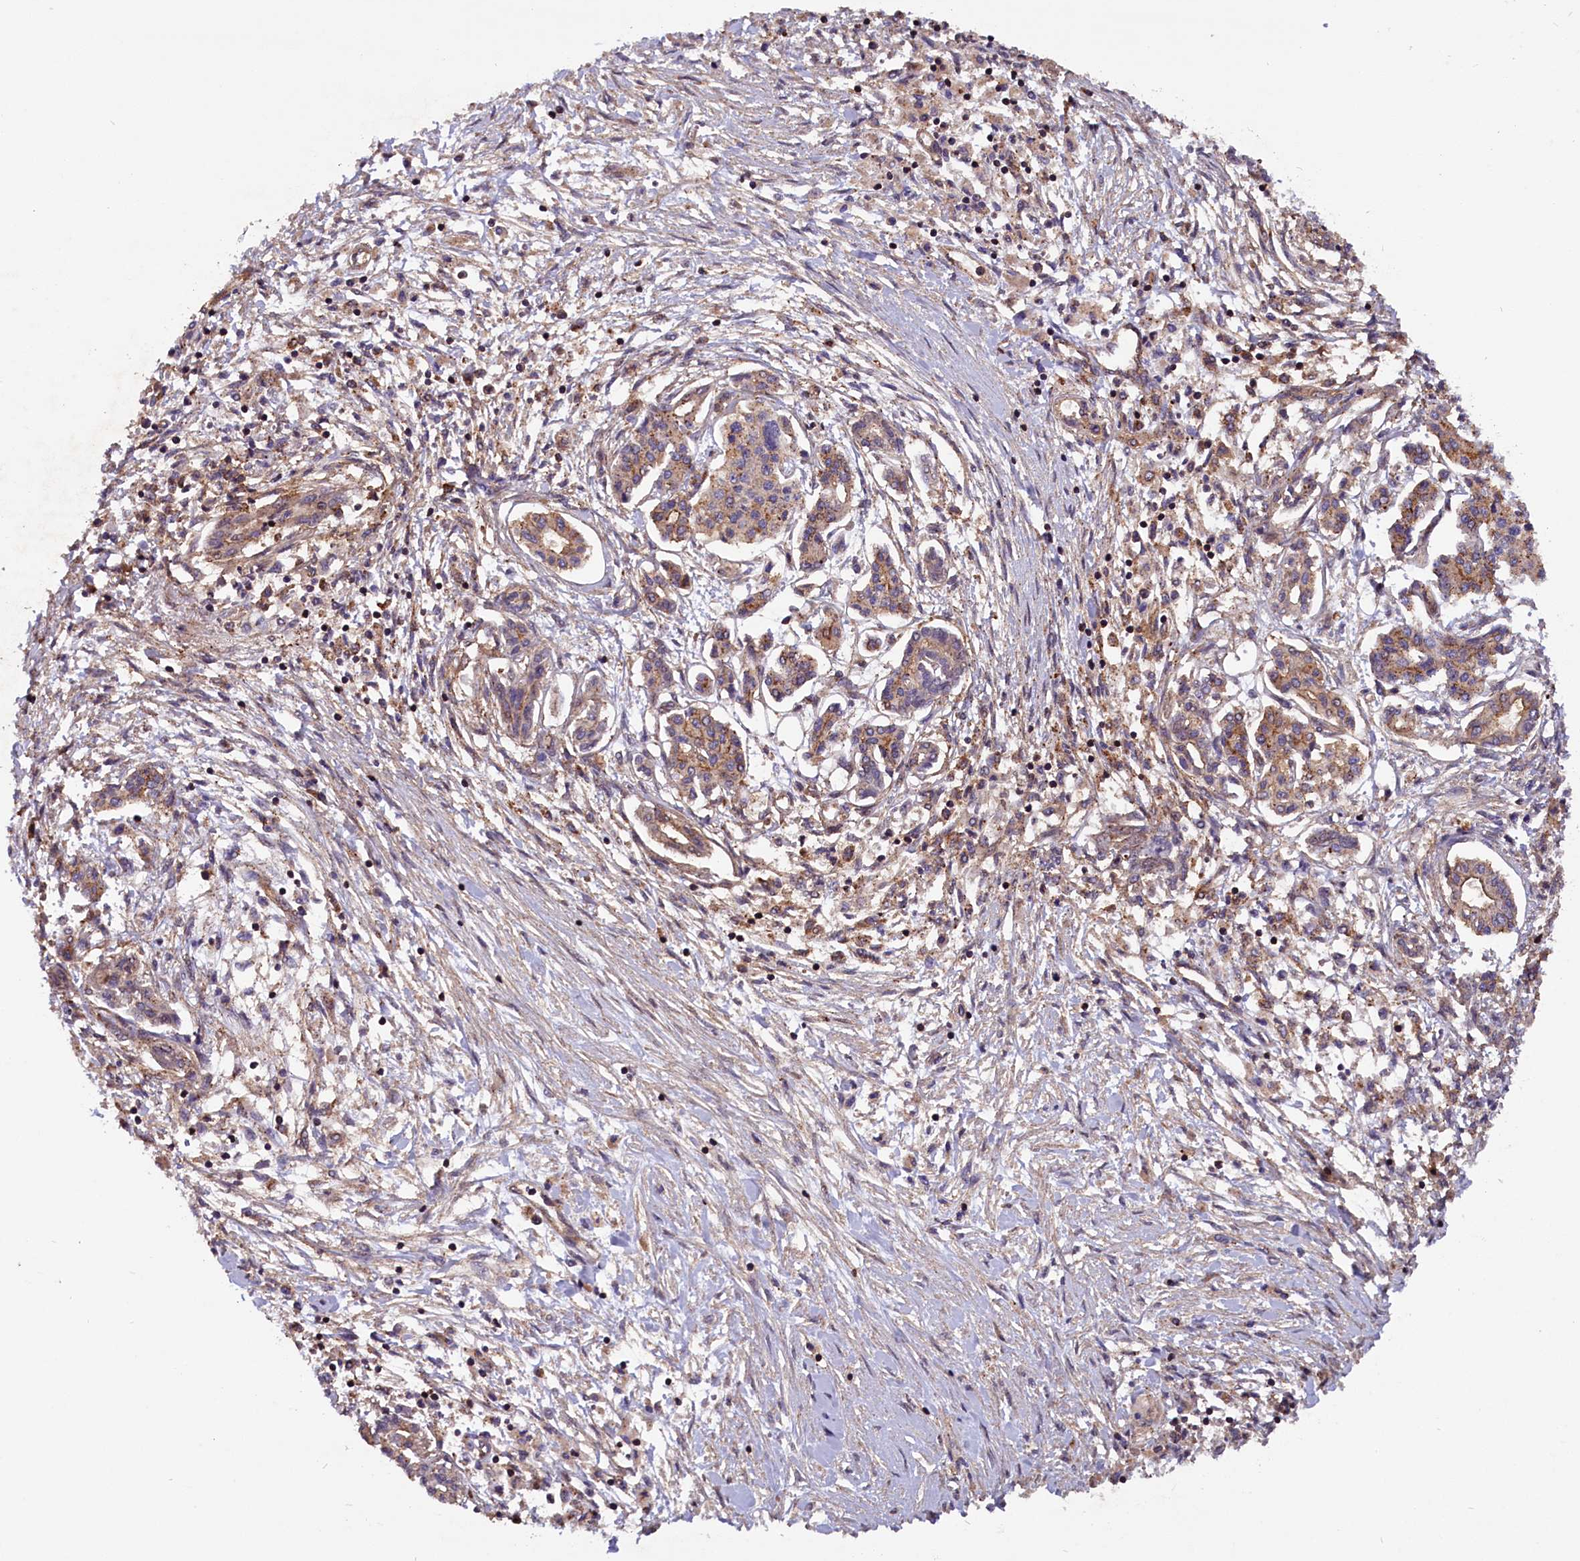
{"staining": {"intensity": "moderate", "quantity": ">75%", "location": "cytoplasmic/membranous"}, "tissue": "pancreatic cancer", "cell_type": "Tumor cells", "image_type": "cancer", "snomed": [{"axis": "morphology", "description": "Adenocarcinoma, NOS"}, {"axis": "topography", "description": "Pancreas"}], "caption": "Protein staining of pancreatic adenocarcinoma tissue exhibits moderate cytoplasmic/membranous expression in about >75% of tumor cells. (DAB (3,3'-diaminobenzidine) IHC, brown staining for protein, blue staining for nuclei).", "gene": "IST1", "patient": {"sex": "female", "age": 50}}